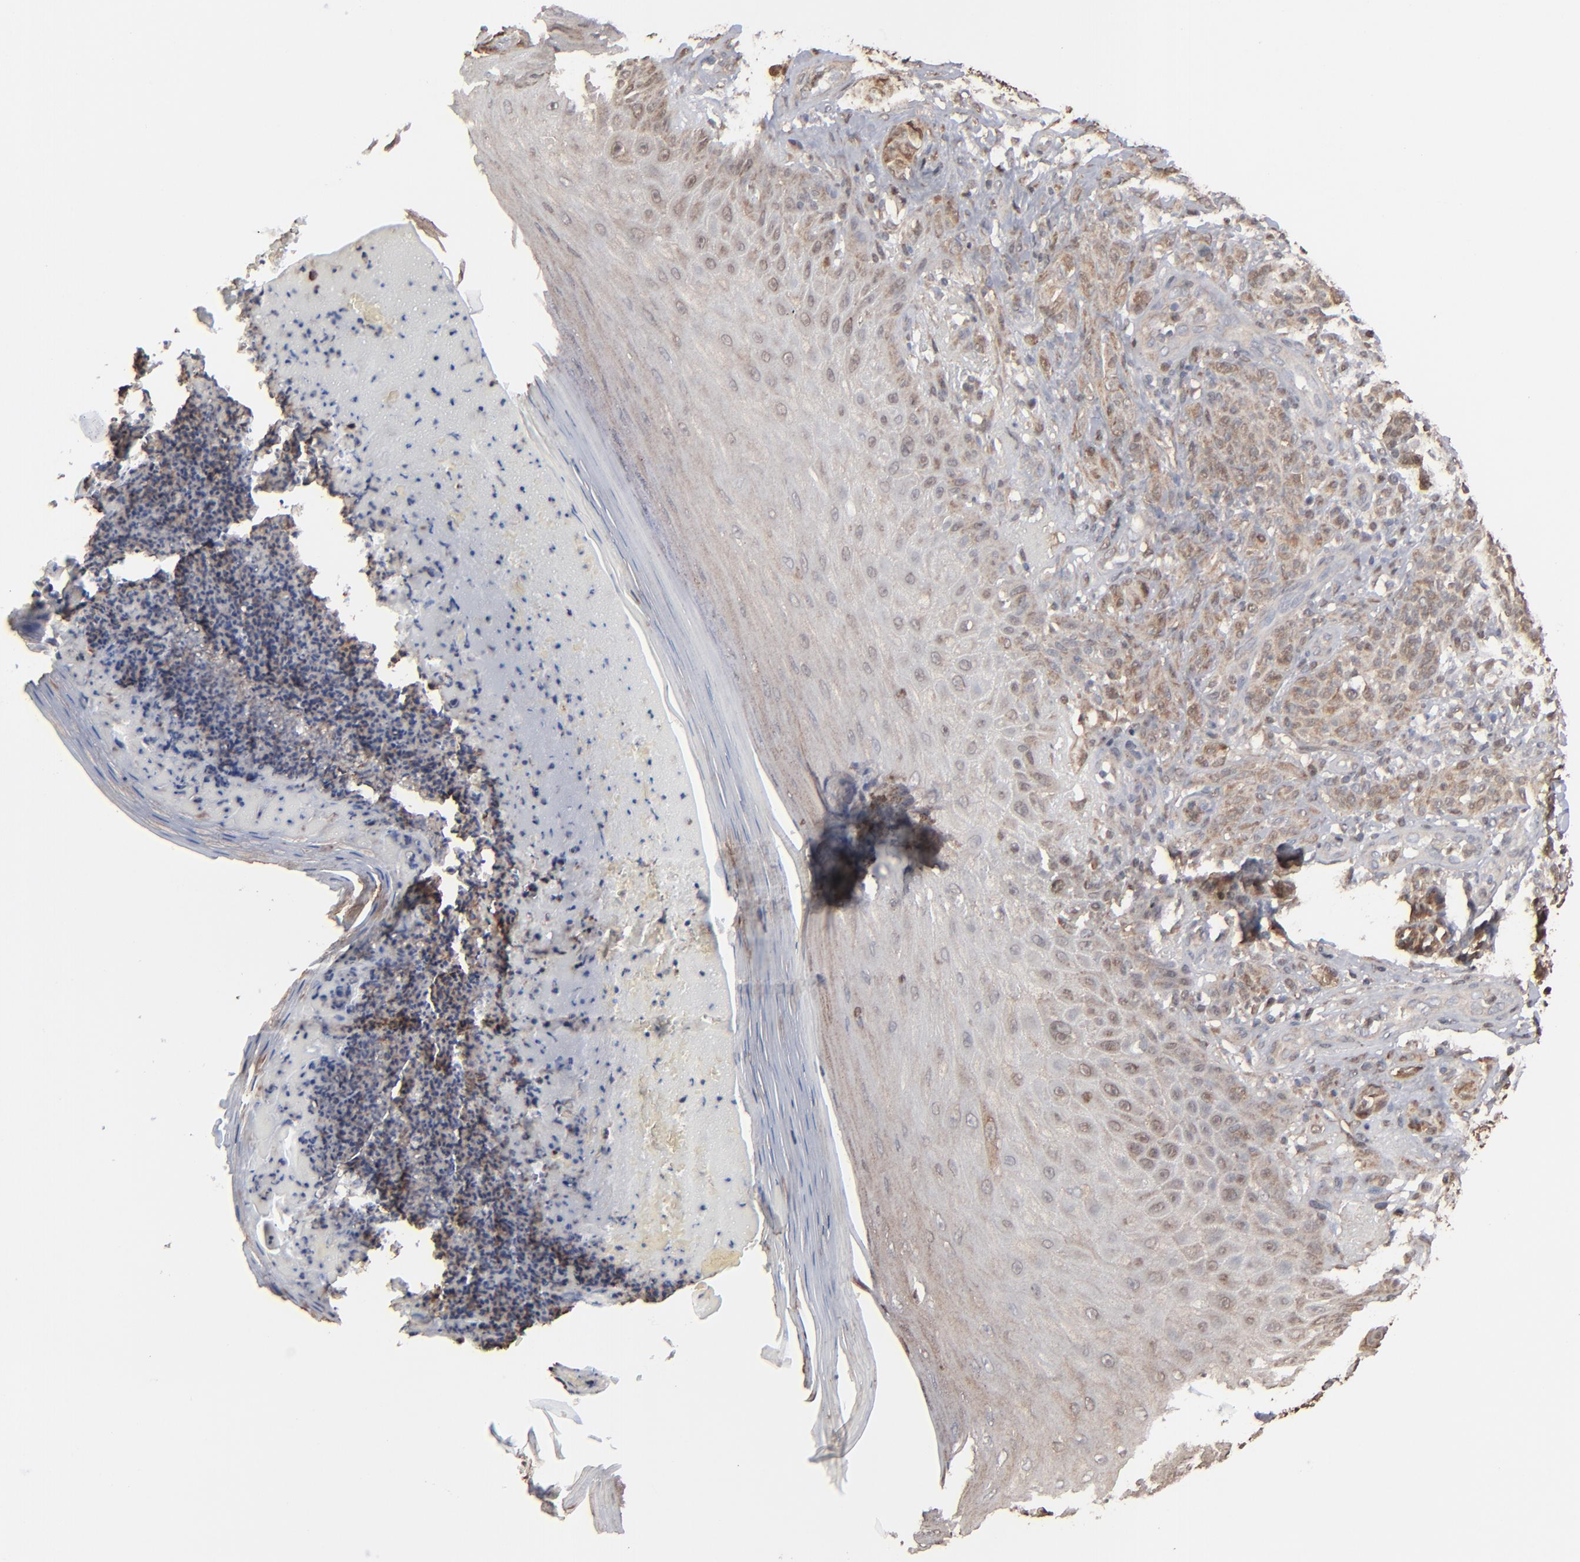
{"staining": {"intensity": "moderate", "quantity": ">75%", "location": "cytoplasmic/membranous"}, "tissue": "melanoma", "cell_type": "Tumor cells", "image_type": "cancer", "snomed": [{"axis": "morphology", "description": "Malignant melanoma, NOS"}, {"axis": "topography", "description": "Skin"}], "caption": "High-power microscopy captured an immunohistochemistry (IHC) histopathology image of malignant melanoma, revealing moderate cytoplasmic/membranous expression in approximately >75% of tumor cells.", "gene": "NME1-NME2", "patient": {"sex": "male", "age": 57}}